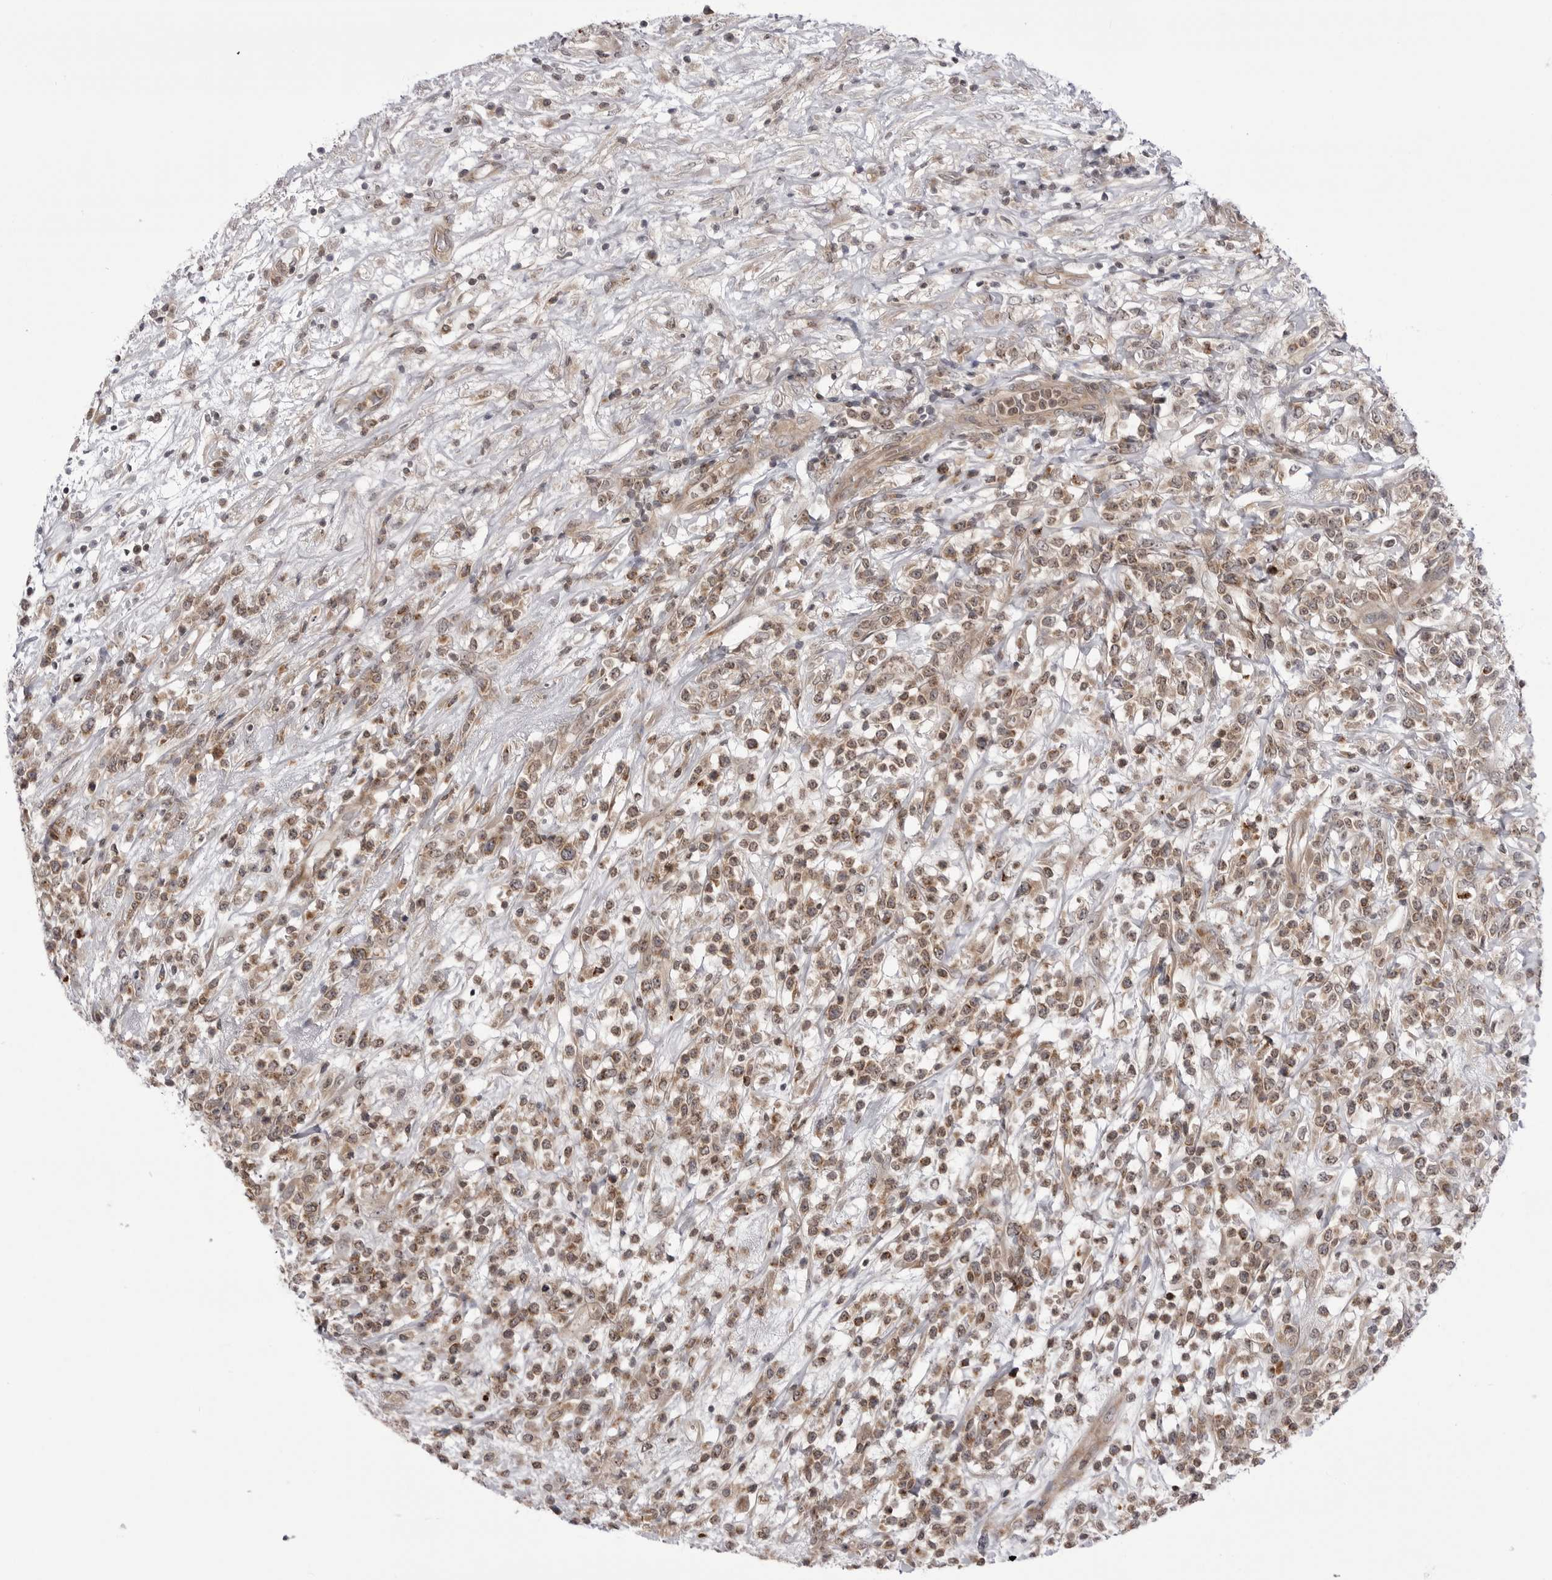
{"staining": {"intensity": "weak", "quantity": ">75%", "location": "cytoplasmic/membranous"}, "tissue": "lymphoma", "cell_type": "Tumor cells", "image_type": "cancer", "snomed": [{"axis": "morphology", "description": "Malignant lymphoma, non-Hodgkin's type, High grade"}, {"axis": "topography", "description": "Colon"}], "caption": "Malignant lymphoma, non-Hodgkin's type (high-grade) stained for a protein shows weak cytoplasmic/membranous positivity in tumor cells. Using DAB (brown) and hematoxylin (blue) stains, captured at high magnification using brightfield microscopy.", "gene": "CCDC18", "patient": {"sex": "female", "age": 53}}